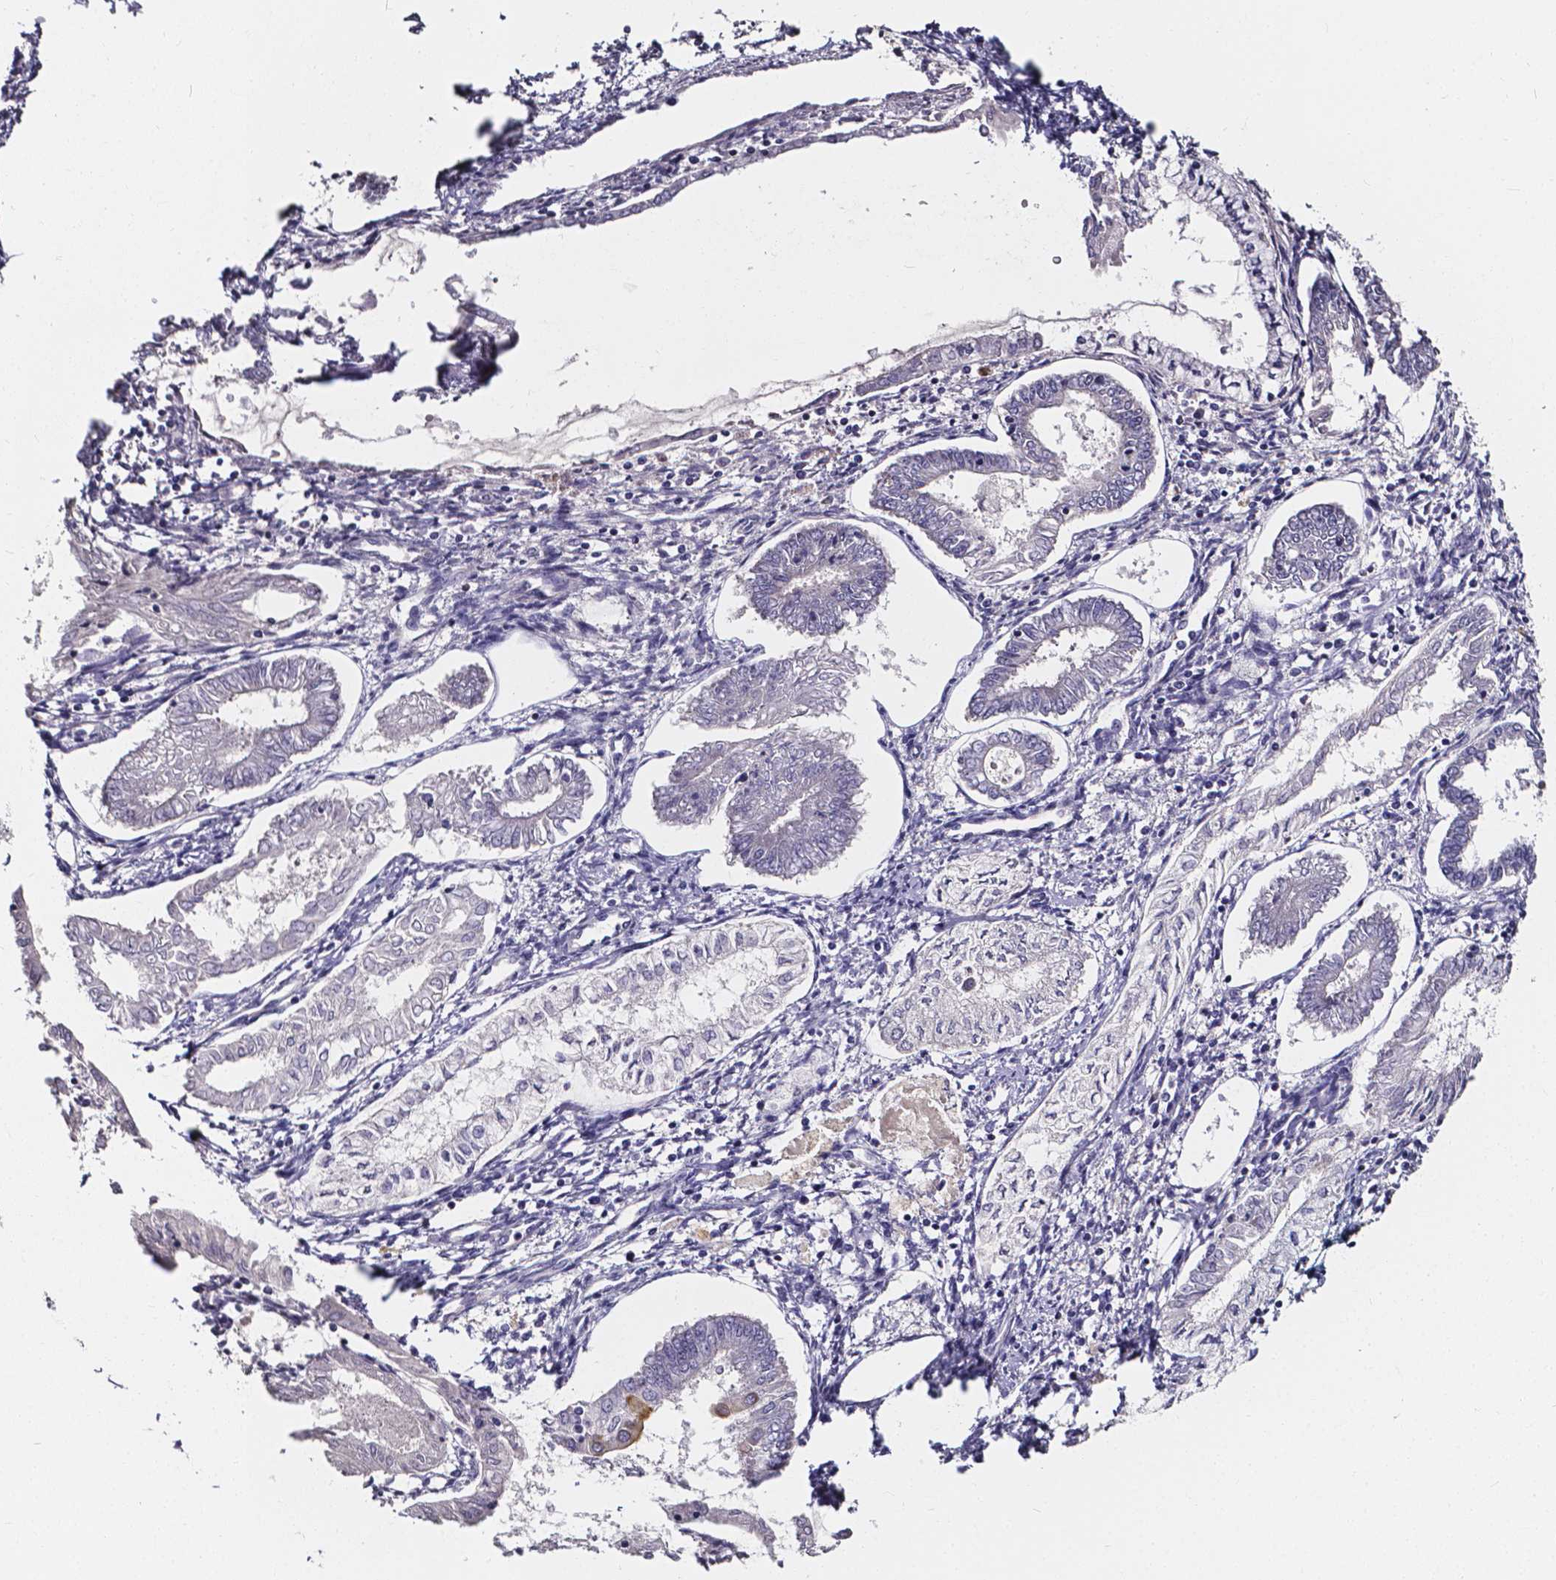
{"staining": {"intensity": "negative", "quantity": "none", "location": "none"}, "tissue": "endometrial cancer", "cell_type": "Tumor cells", "image_type": "cancer", "snomed": [{"axis": "morphology", "description": "Adenocarcinoma, NOS"}, {"axis": "topography", "description": "Endometrium"}], "caption": "Tumor cells are negative for protein expression in human endometrial adenocarcinoma.", "gene": "CACNG8", "patient": {"sex": "female", "age": 68}}